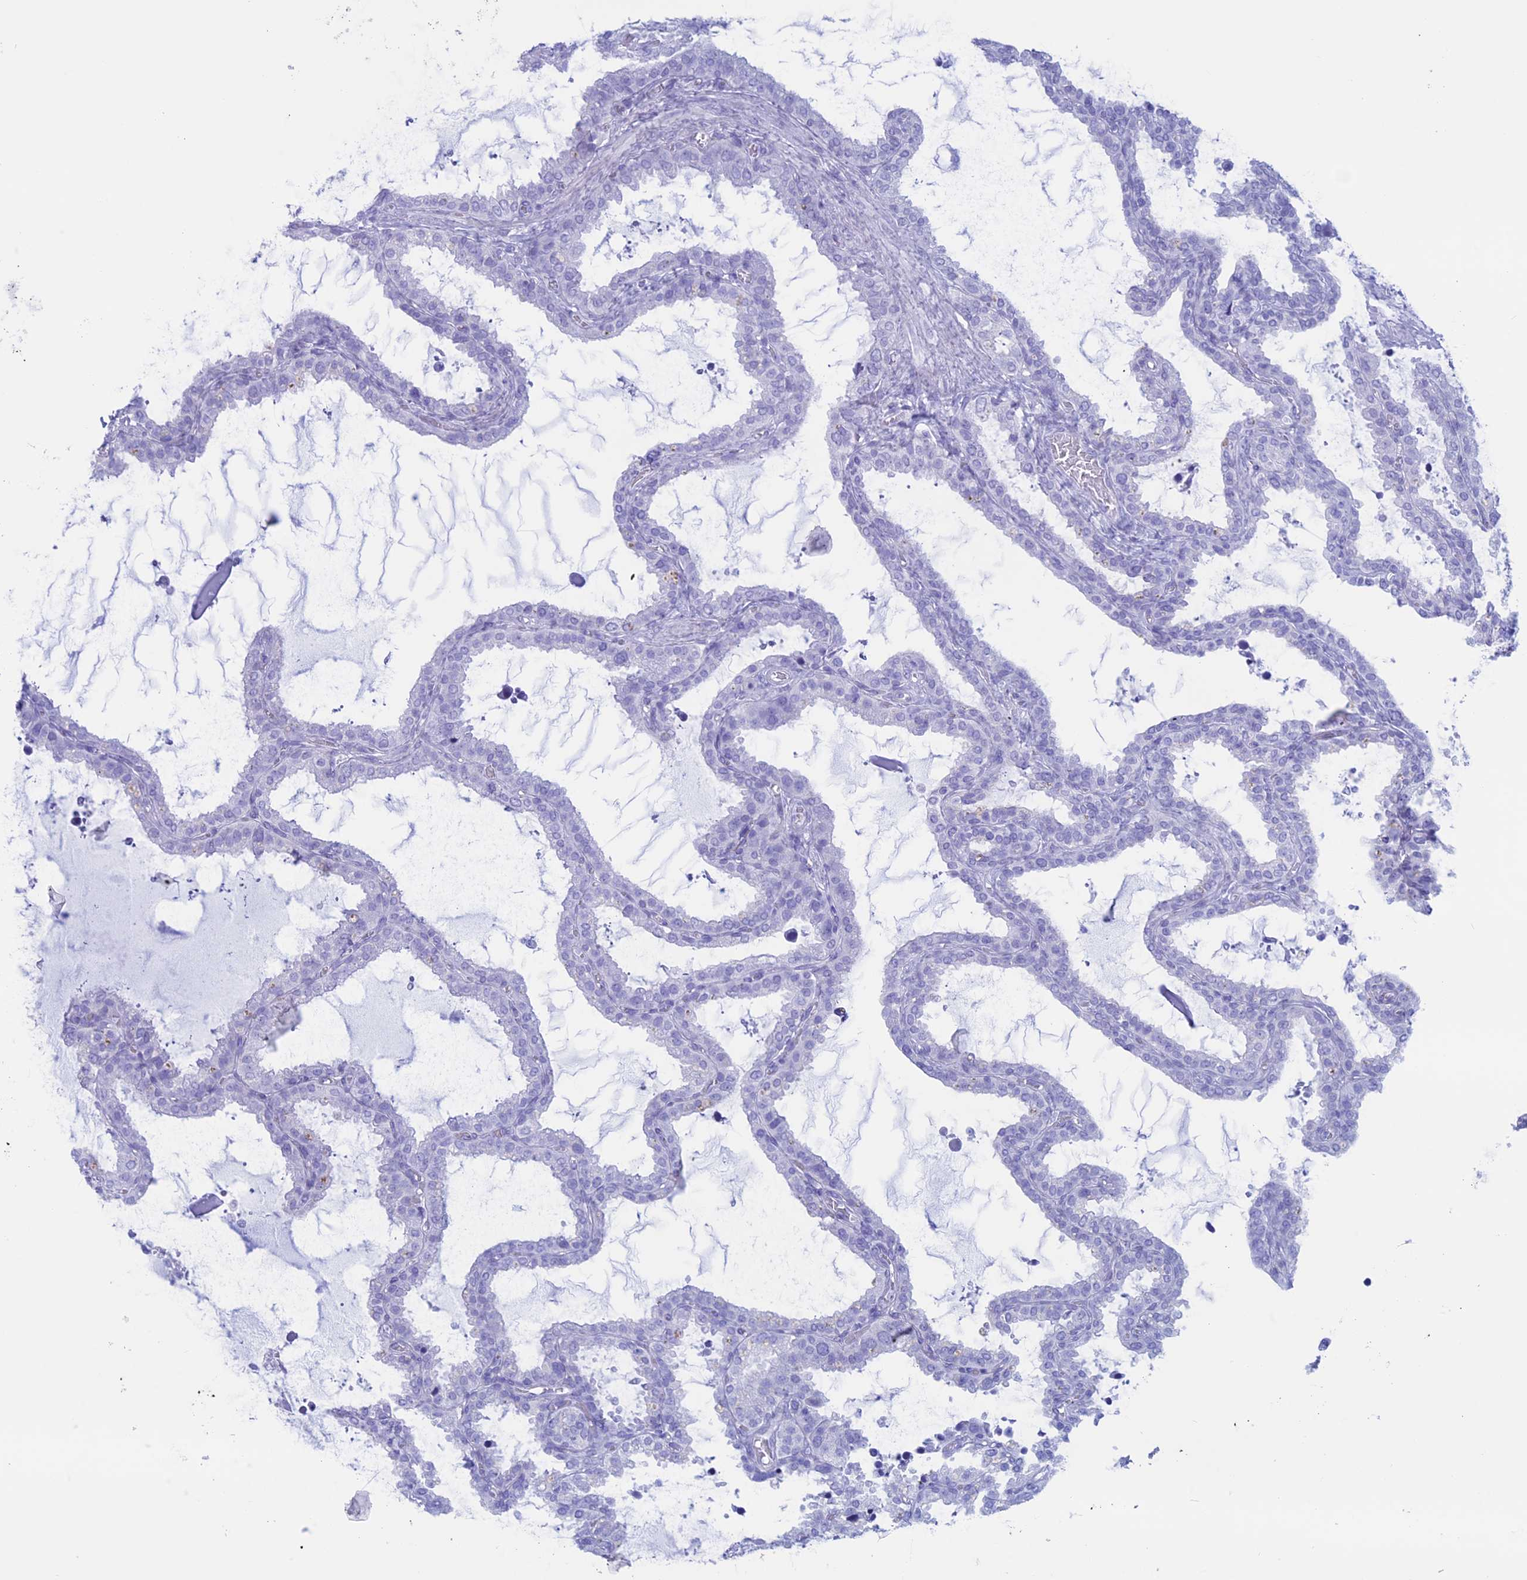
{"staining": {"intensity": "negative", "quantity": "none", "location": "none"}, "tissue": "seminal vesicle", "cell_type": "Glandular cells", "image_type": "normal", "snomed": [{"axis": "morphology", "description": "Normal tissue, NOS"}, {"axis": "topography", "description": "Seminal veicle"}], "caption": "Human seminal vesicle stained for a protein using immunohistochemistry (IHC) demonstrates no staining in glandular cells.", "gene": "RP1", "patient": {"sex": "male", "age": 46}}